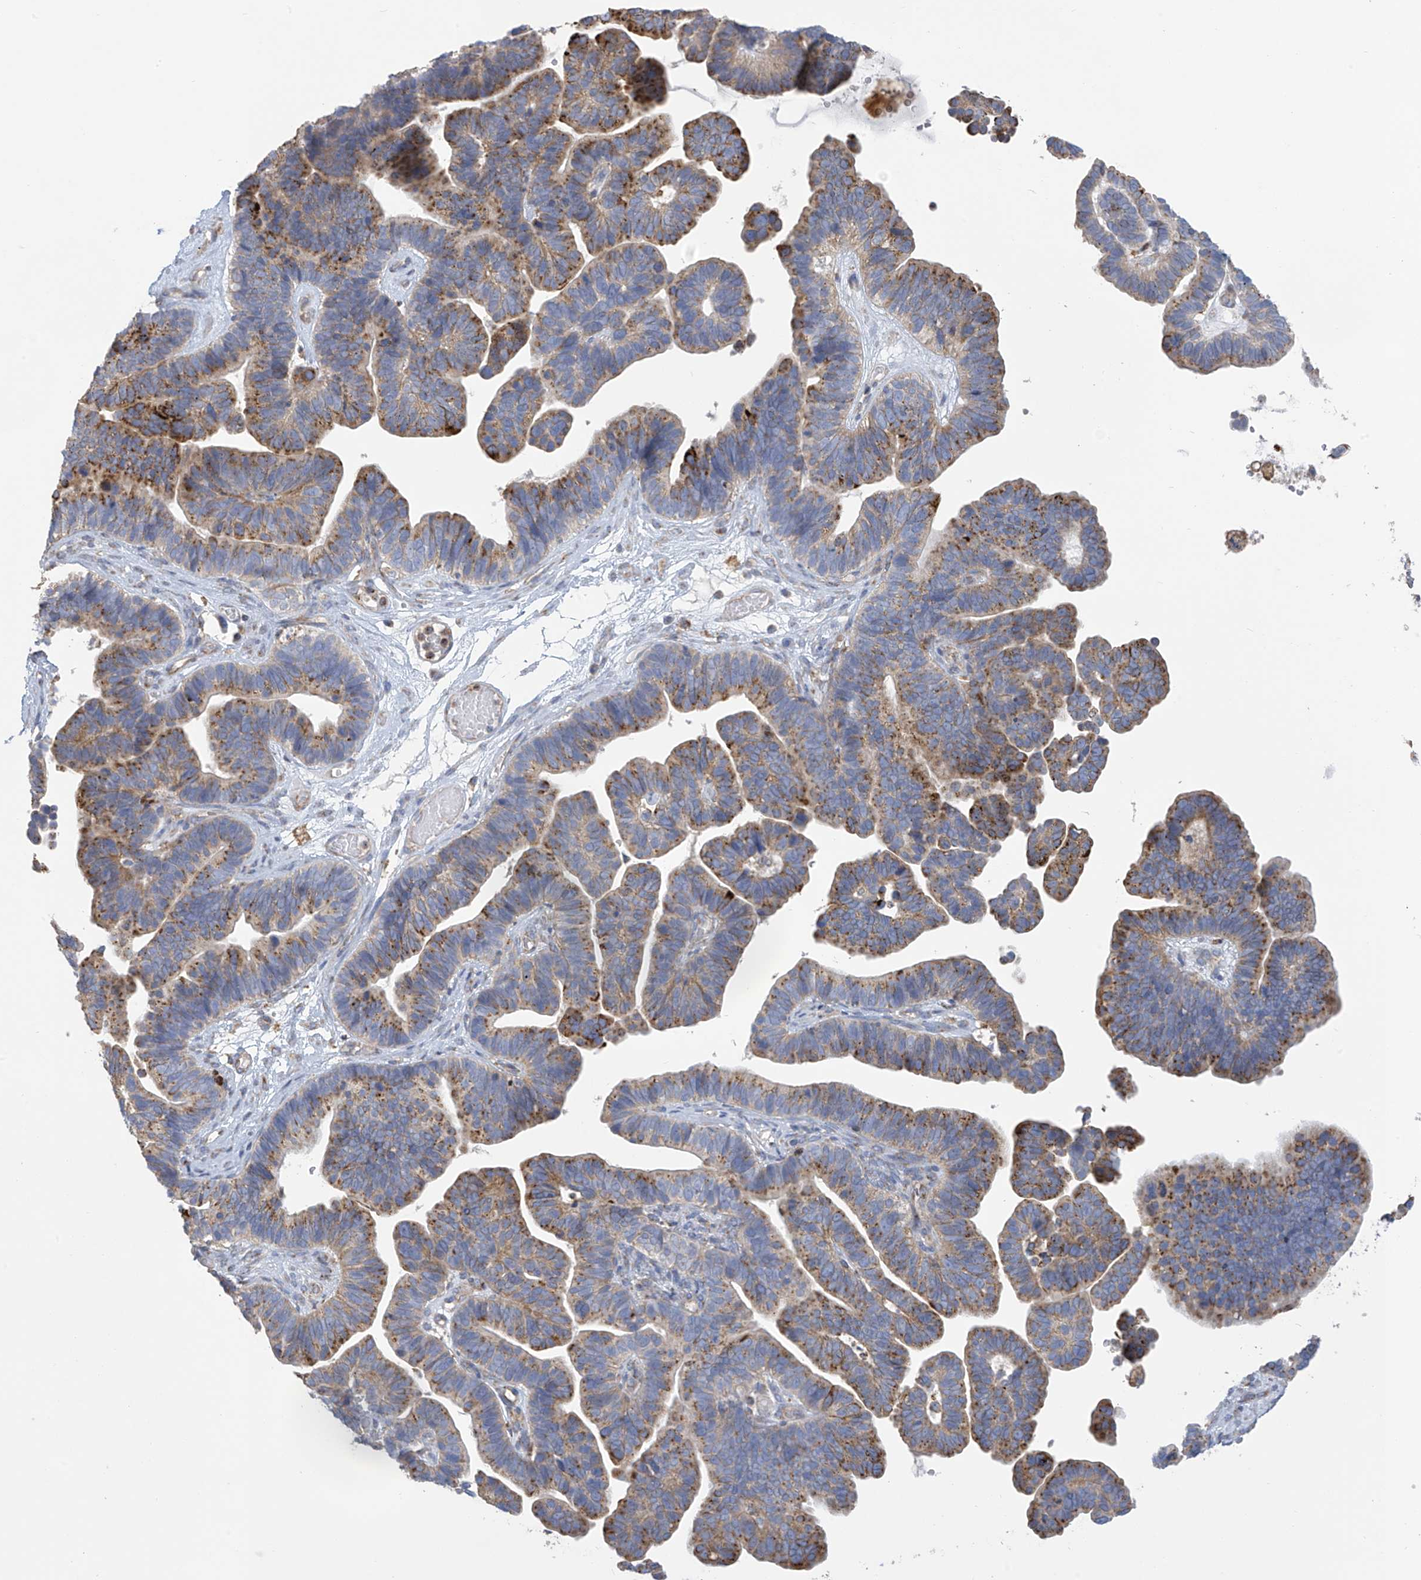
{"staining": {"intensity": "strong", "quantity": "25%-75%", "location": "cytoplasmic/membranous"}, "tissue": "ovarian cancer", "cell_type": "Tumor cells", "image_type": "cancer", "snomed": [{"axis": "morphology", "description": "Cystadenocarcinoma, serous, NOS"}, {"axis": "topography", "description": "Ovary"}], "caption": "Immunohistochemical staining of human ovarian serous cystadenocarcinoma shows high levels of strong cytoplasmic/membranous protein staining in about 25%-75% of tumor cells.", "gene": "ITM2B", "patient": {"sex": "female", "age": 56}}